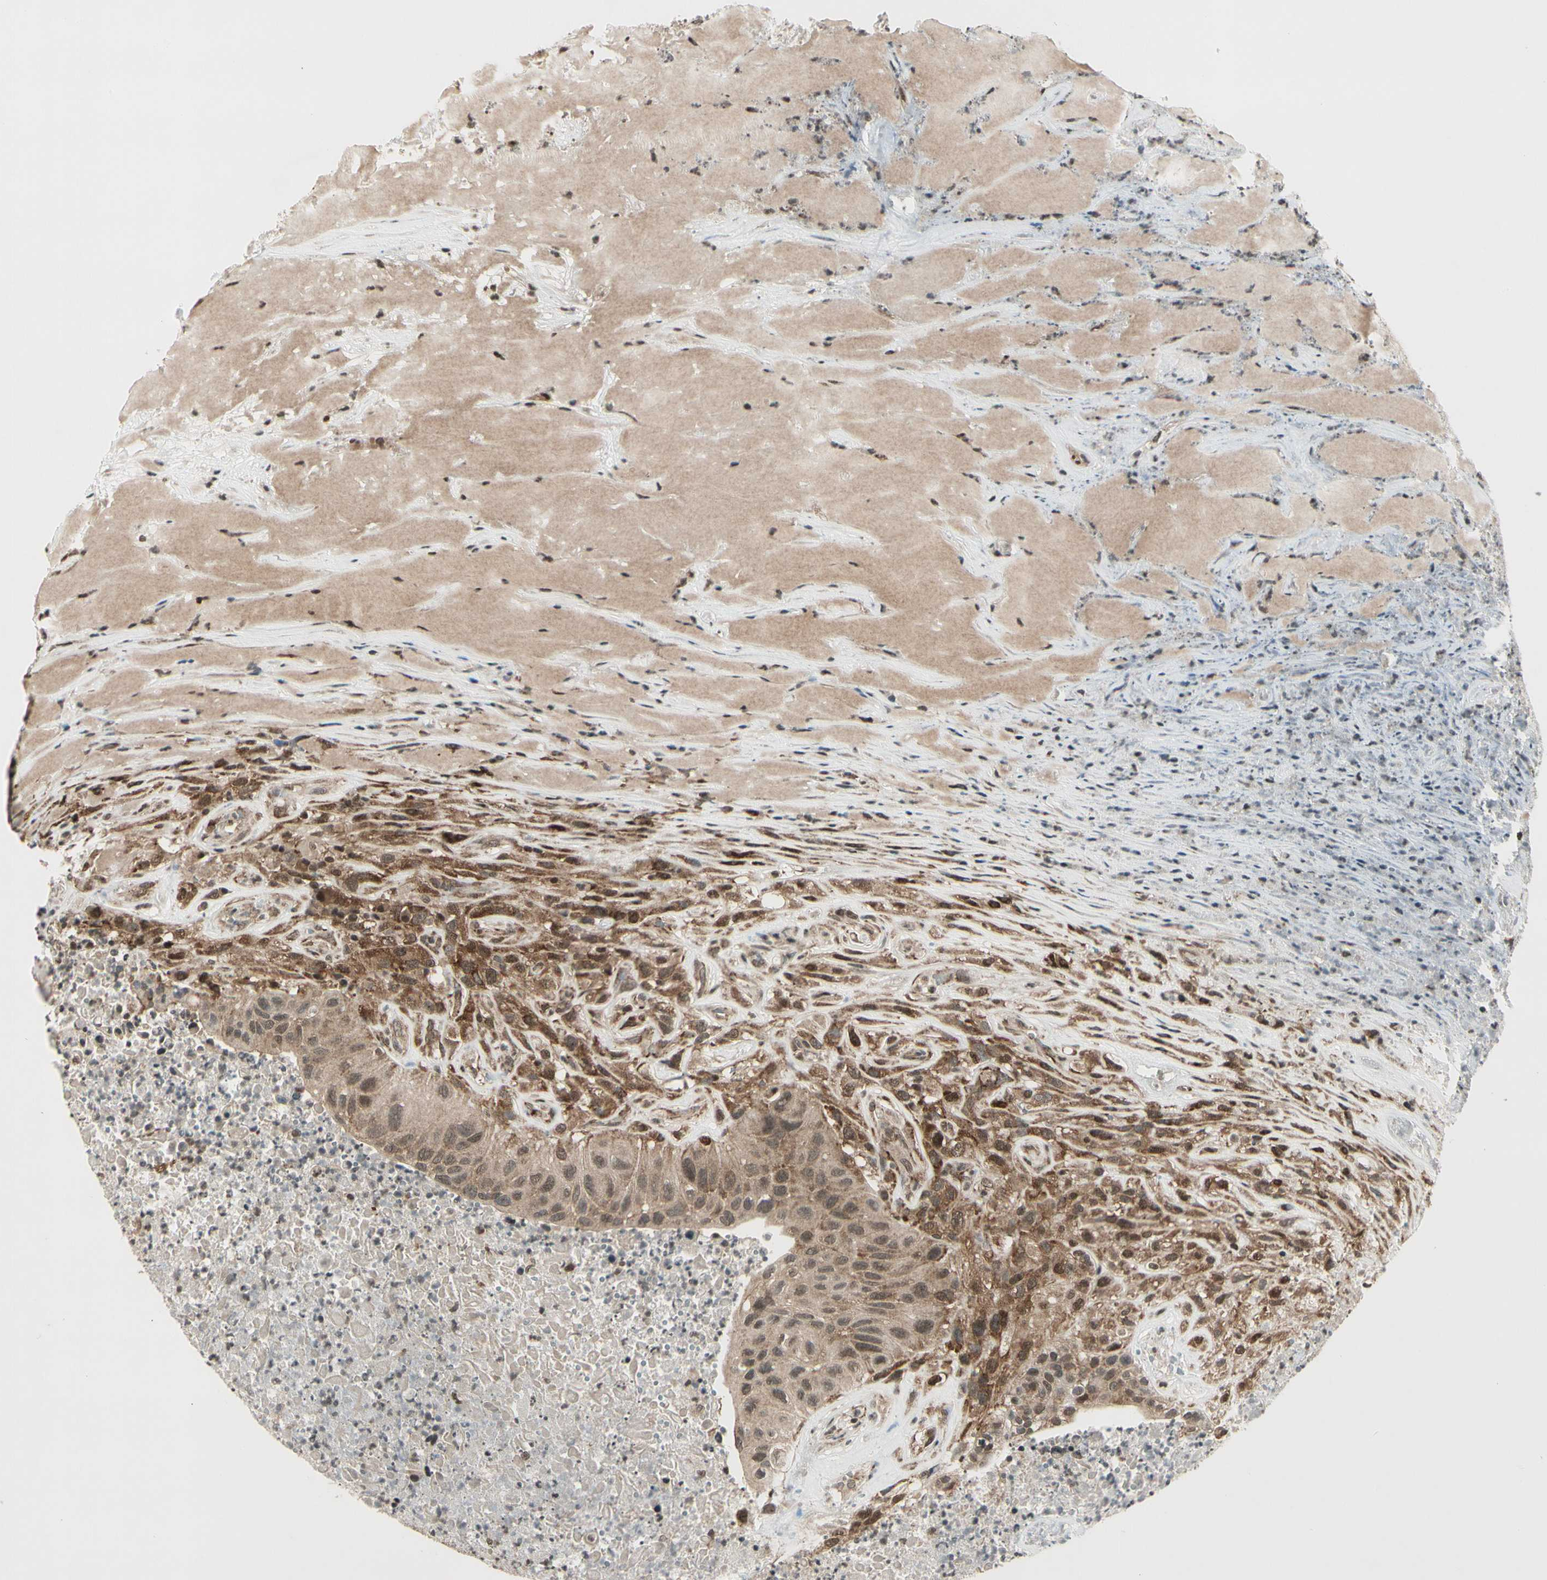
{"staining": {"intensity": "moderate", "quantity": "25%-75%", "location": "cytoplasmic/membranous"}, "tissue": "urothelial cancer", "cell_type": "Tumor cells", "image_type": "cancer", "snomed": [{"axis": "morphology", "description": "Urothelial carcinoma, High grade"}, {"axis": "topography", "description": "Urinary bladder"}], "caption": "Brown immunohistochemical staining in urothelial cancer demonstrates moderate cytoplasmic/membranous staining in approximately 25%-75% of tumor cells.", "gene": "SMN2", "patient": {"sex": "male", "age": 66}}